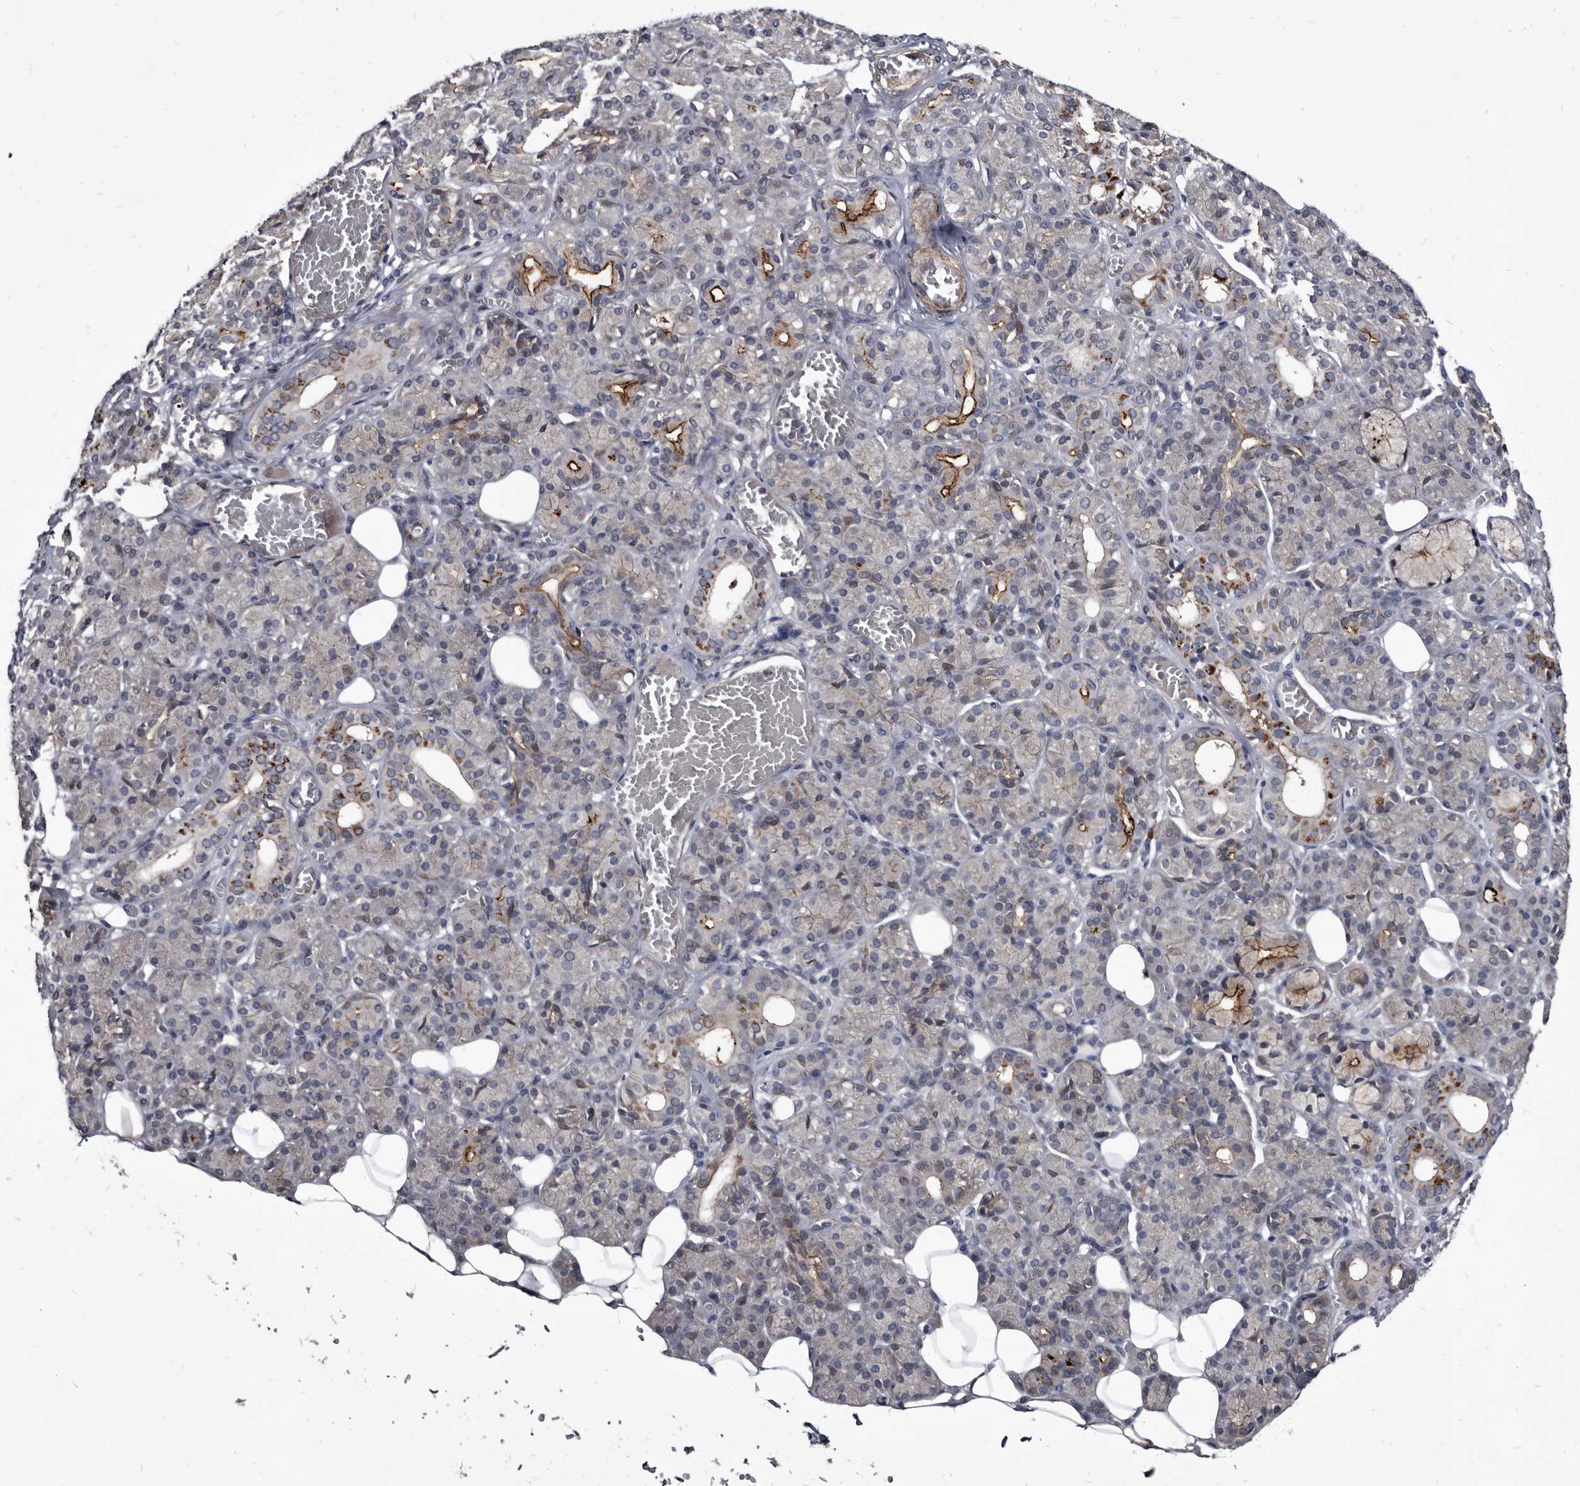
{"staining": {"intensity": "moderate", "quantity": "25%-75%", "location": "cytoplasmic/membranous"}, "tissue": "salivary gland", "cell_type": "Glandular cells", "image_type": "normal", "snomed": [{"axis": "morphology", "description": "Normal tissue, NOS"}, {"axis": "topography", "description": "Salivary gland"}], "caption": "An immunohistochemistry (IHC) photomicrograph of normal tissue is shown. Protein staining in brown highlights moderate cytoplasmic/membranous positivity in salivary gland within glandular cells.", "gene": "PROM1", "patient": {"sex": "male", "age": 63}}